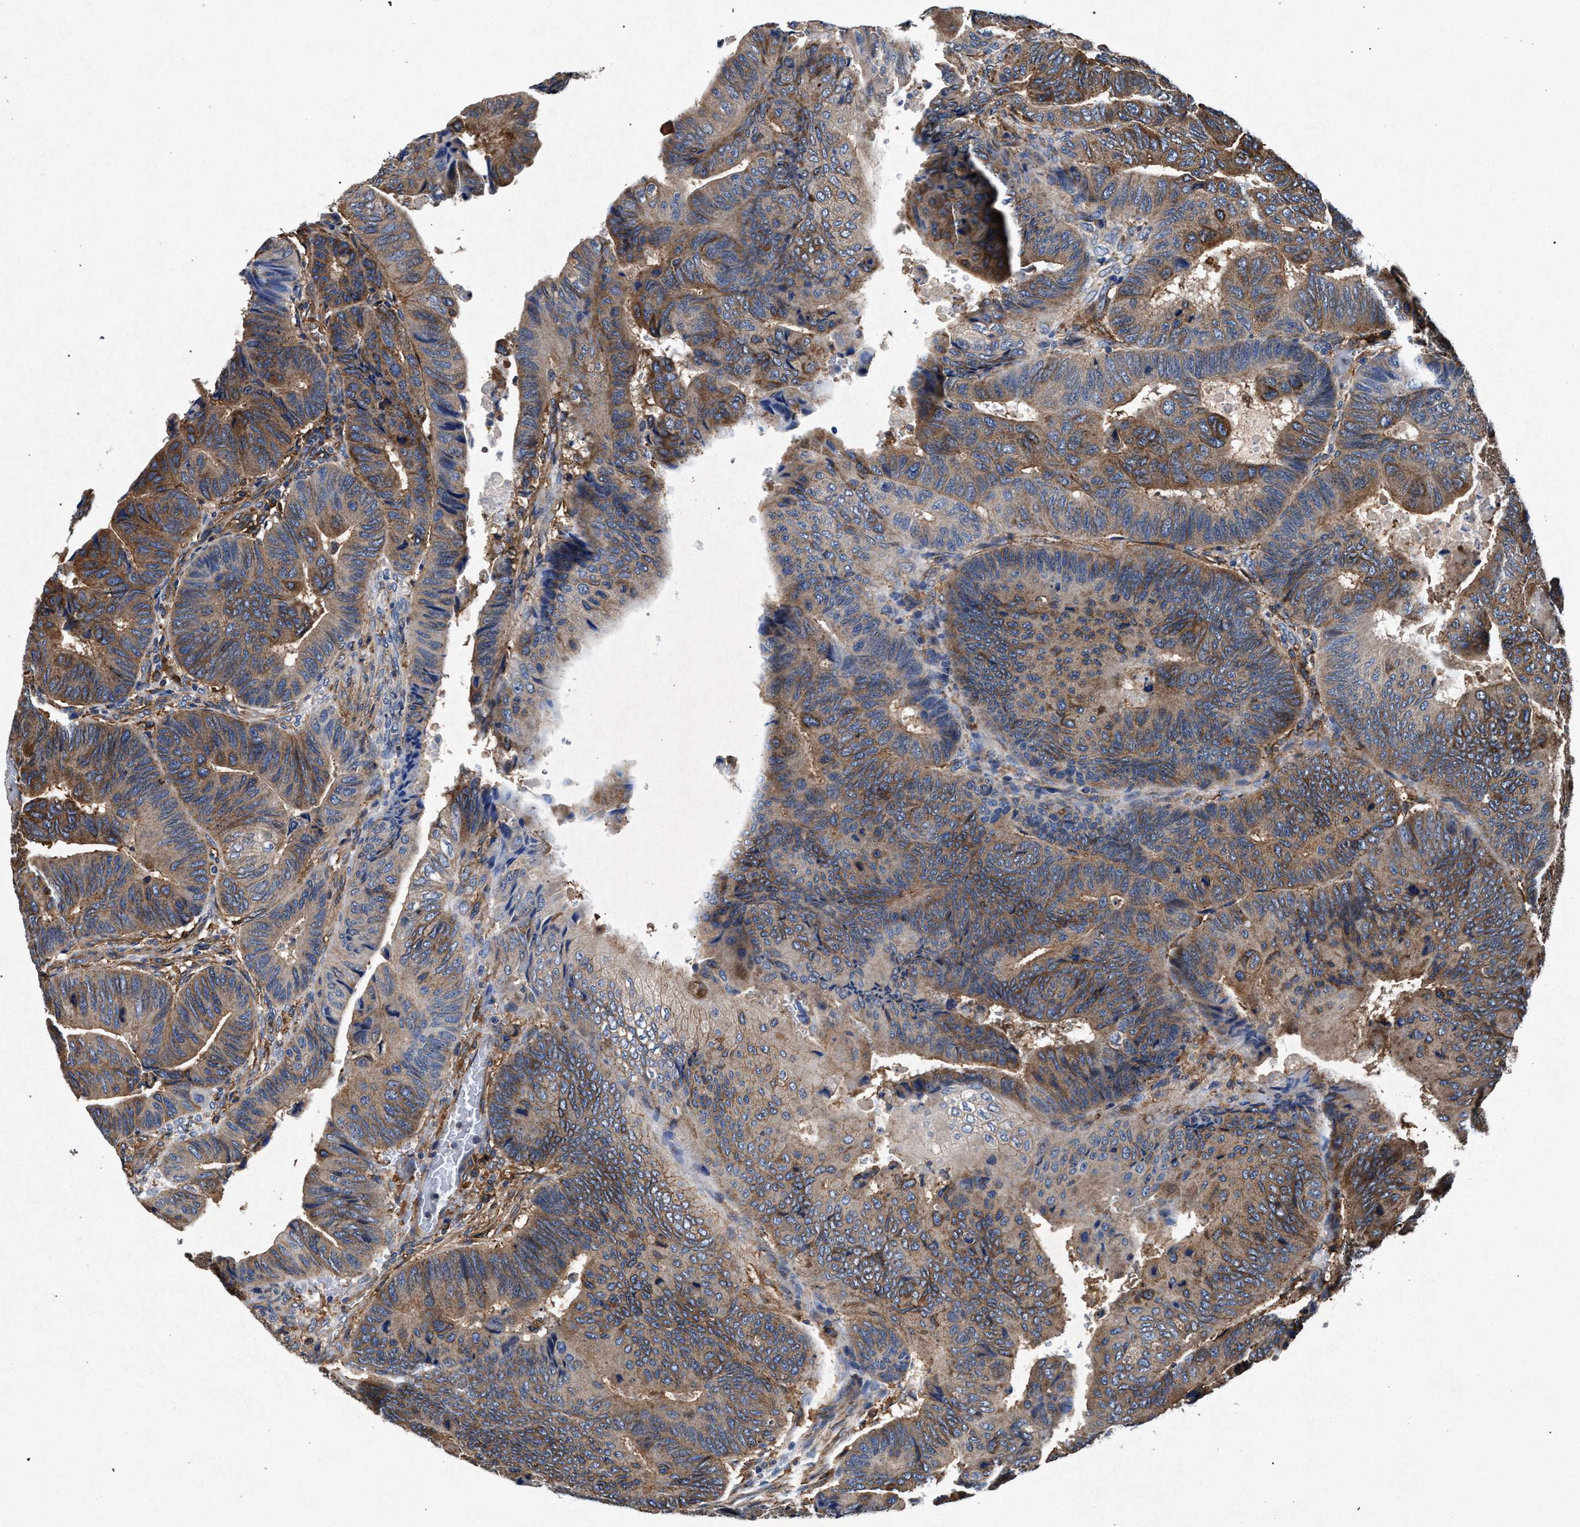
{"staining": {"intensity": "moderate", "quantity": ">75%", "location": "cytoplasmic/membranous"}, "tissue": "colorectal cancer", "cell_type": "Tumor cells", "image_type": "cancer", "snomed": [{"axis": "morphology", "description": "Normal tissue, NOS"}, {"axis": "morphology", "description": "Adenocarcinoma, NOS"}, {"axis": "topography", "description": "Rectum"}, {"axis": "topography", "description": "Peripheral nerve tissue"}], "caption": "The micrograph demonstrates a brown stain indicating the presence of a protein in the cytoplasmic/membranous of tumor cells in colorectal cancer.", "gene": "MARCKS", "patient": {"sex": "male", "age": 92}}